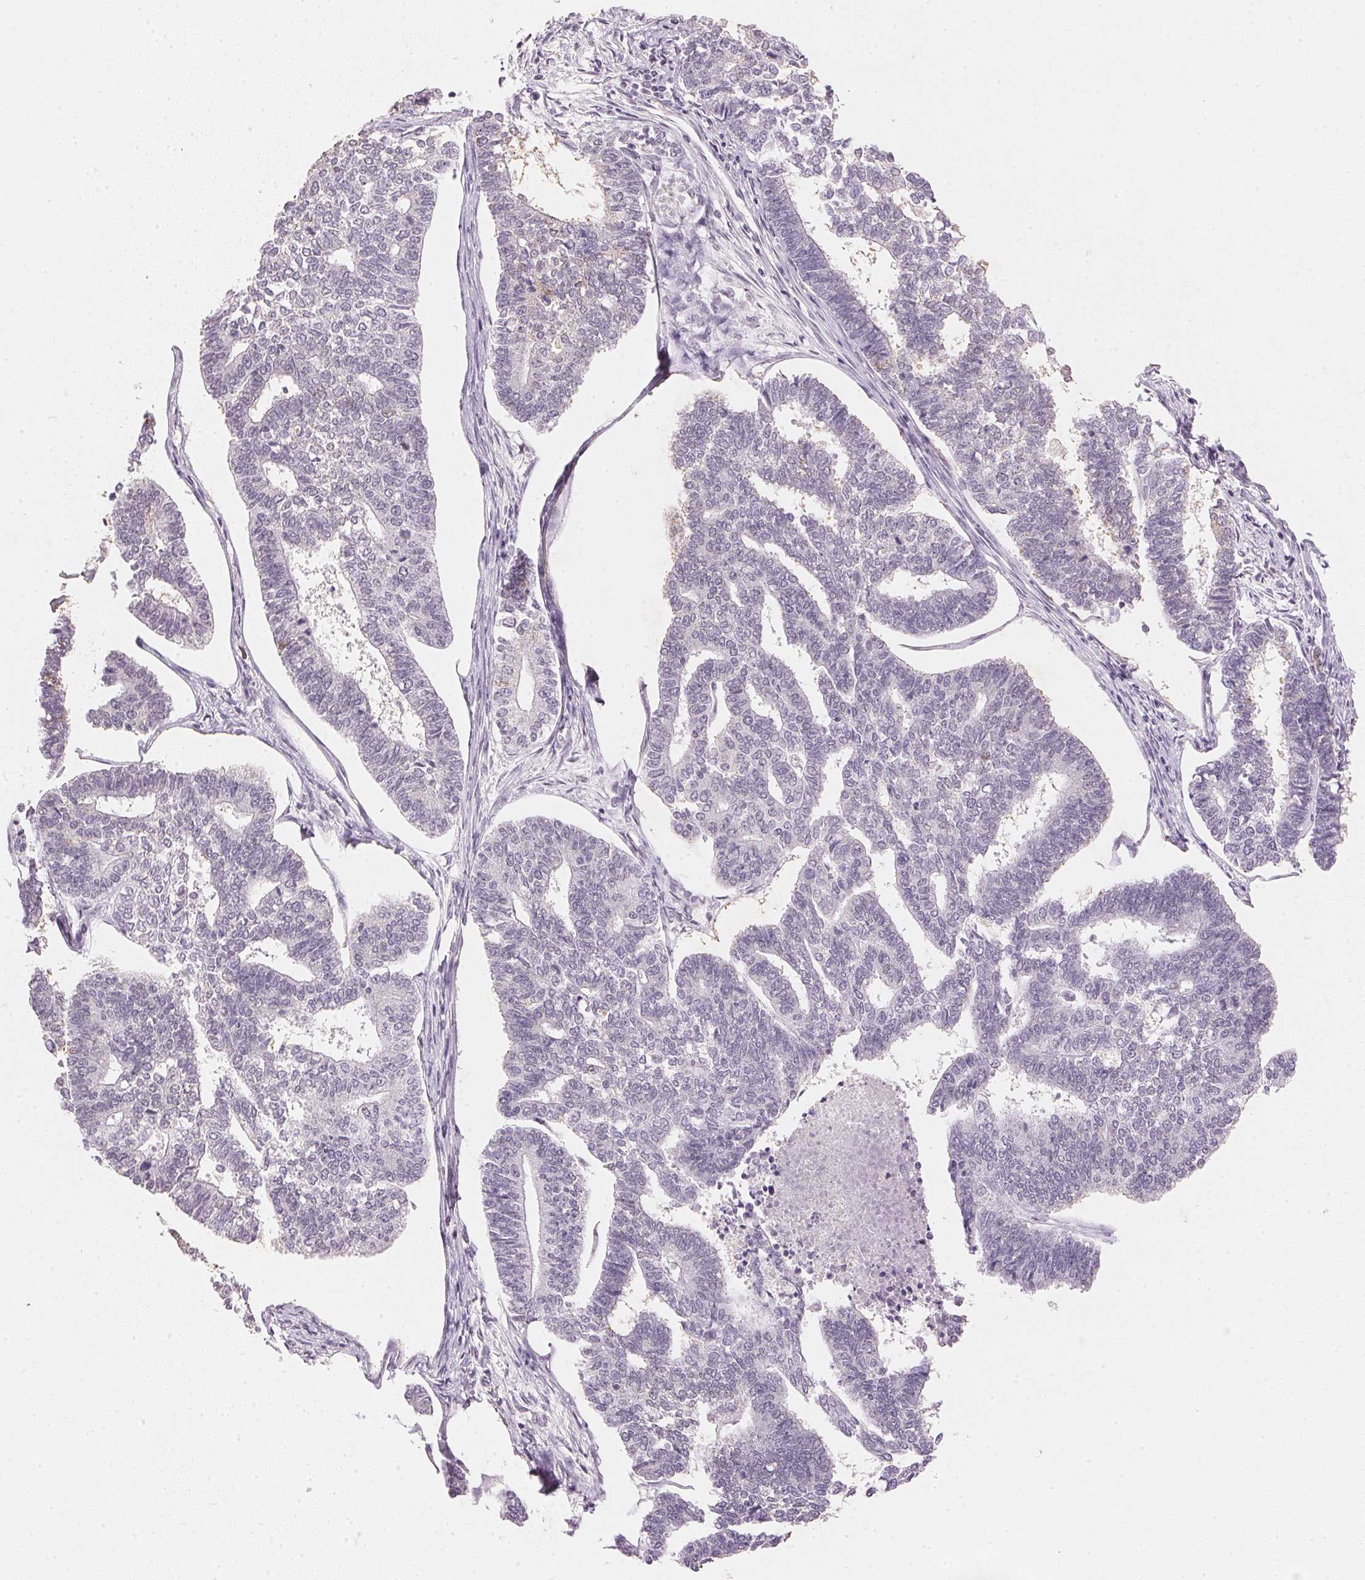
{"staining": {"intensity": "negative", "quantity": "none", "location": "none"}, "tissue": "endometrial cancer", "cell_type": "Tumor cells", "image_type": "cancer", "snomed": [{"axis": "morphology", "description": "Adenocarcinoma, NOS"}, {"axis": "topography", "description": "Endometrium"}], "caption": "Endometrial cancer (adenocarcinoma) stained for a protein using immunohistochemistry (IHC) exhibits no positivity tumor cells.", "gene": "SMTN", "patient": {"sex": "female", "age": 70}}